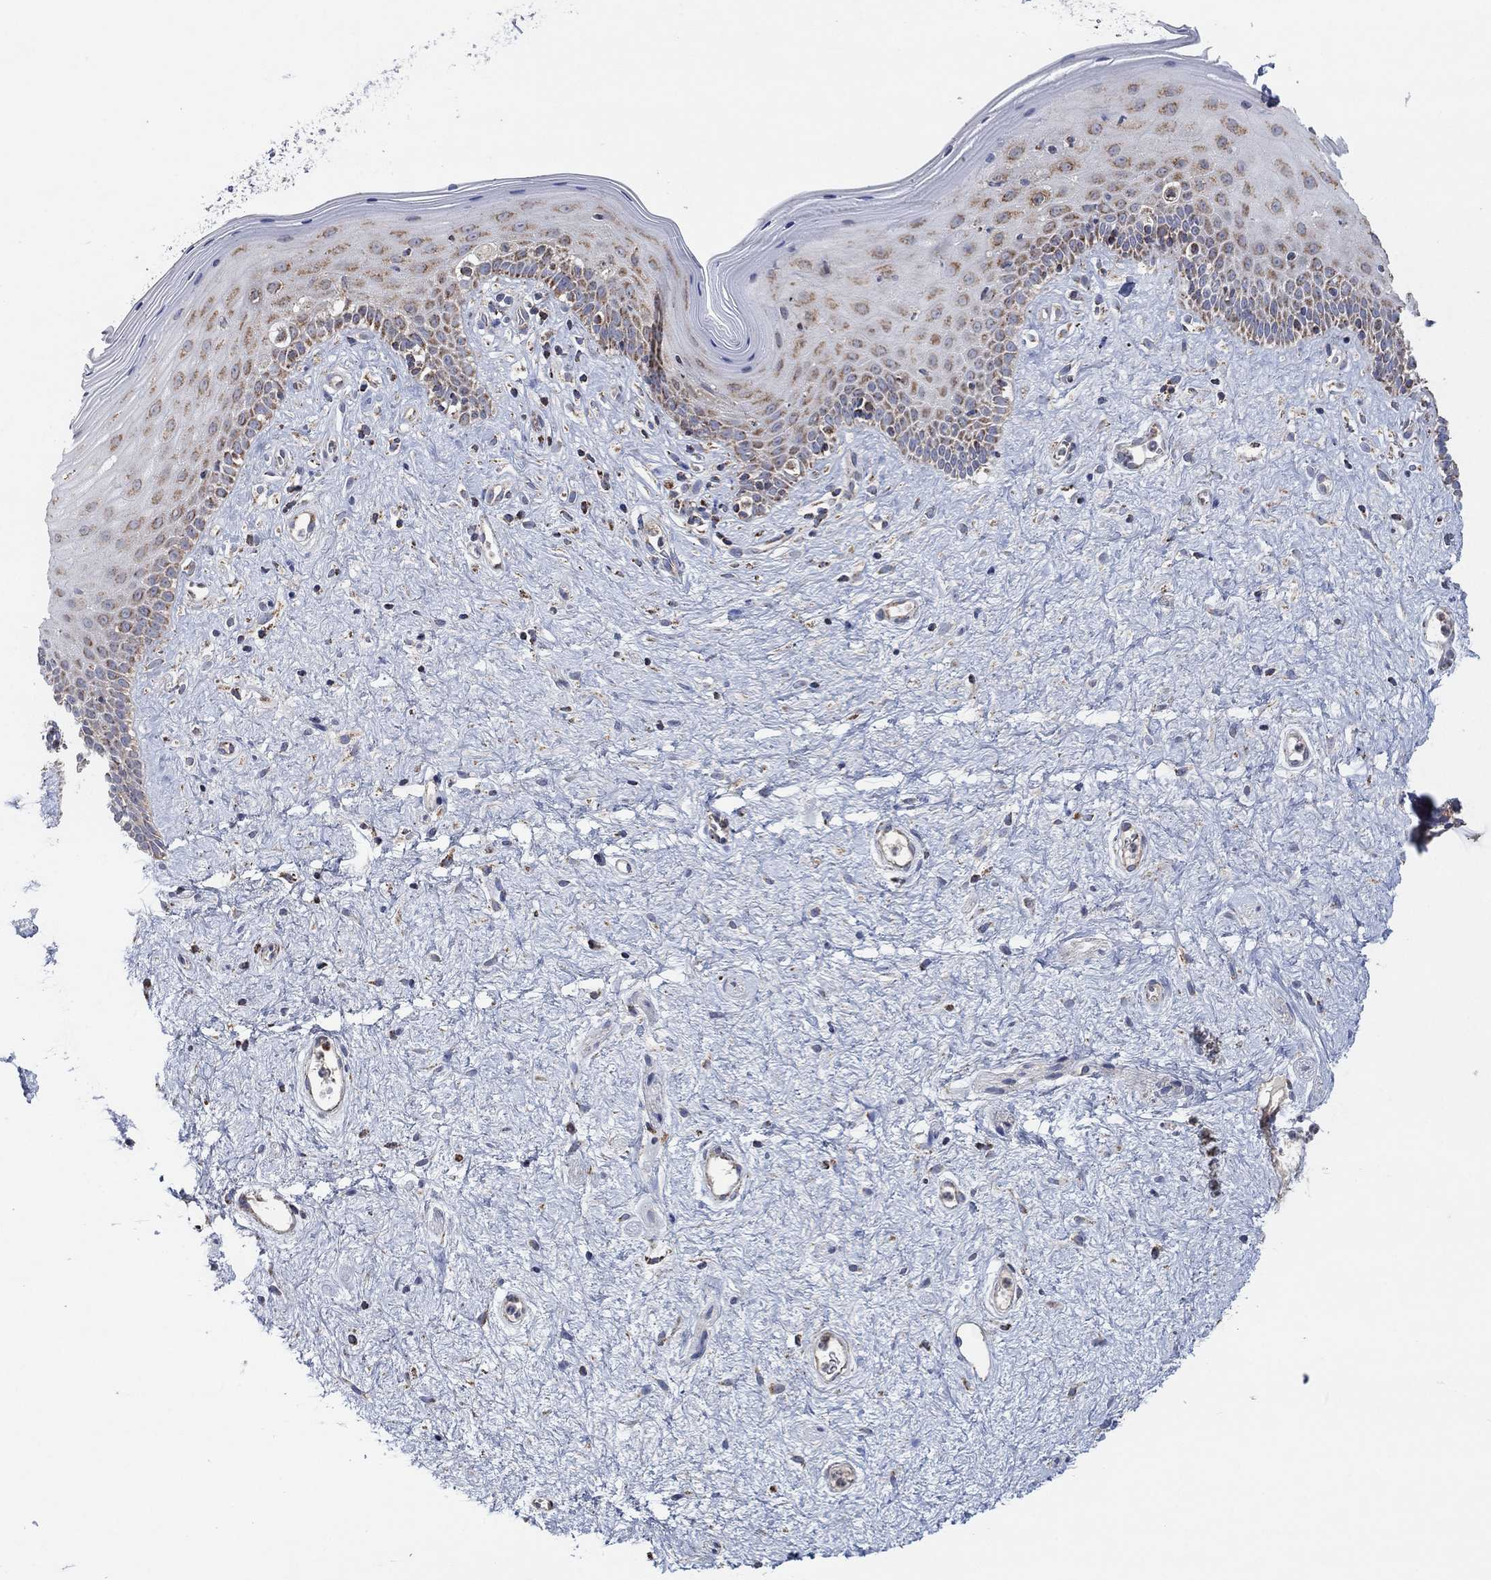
{"staining": {"intensity": "moderate", "quantity": "25%-75%", "location": "cytoplasmic/membranous"}, "tissue": "vagina", "cell_type": "Squamous epithelial cells", "image_type": "normal", "snomed": [{"axis": "morphology", "description": "Normal tissue, NOS"}, {"axis": "topography", "description": "Vagina"}], "caption": "This photomicrograph shows immunohistochemistry (IHC) staining of benign human vagina, with medium moderate cytoplasmic/membranous positivity in about 25%-75% of squamous epithelial cells.", "gene": "C9orf85", "patient": {"sex": "female", "age": 47}}